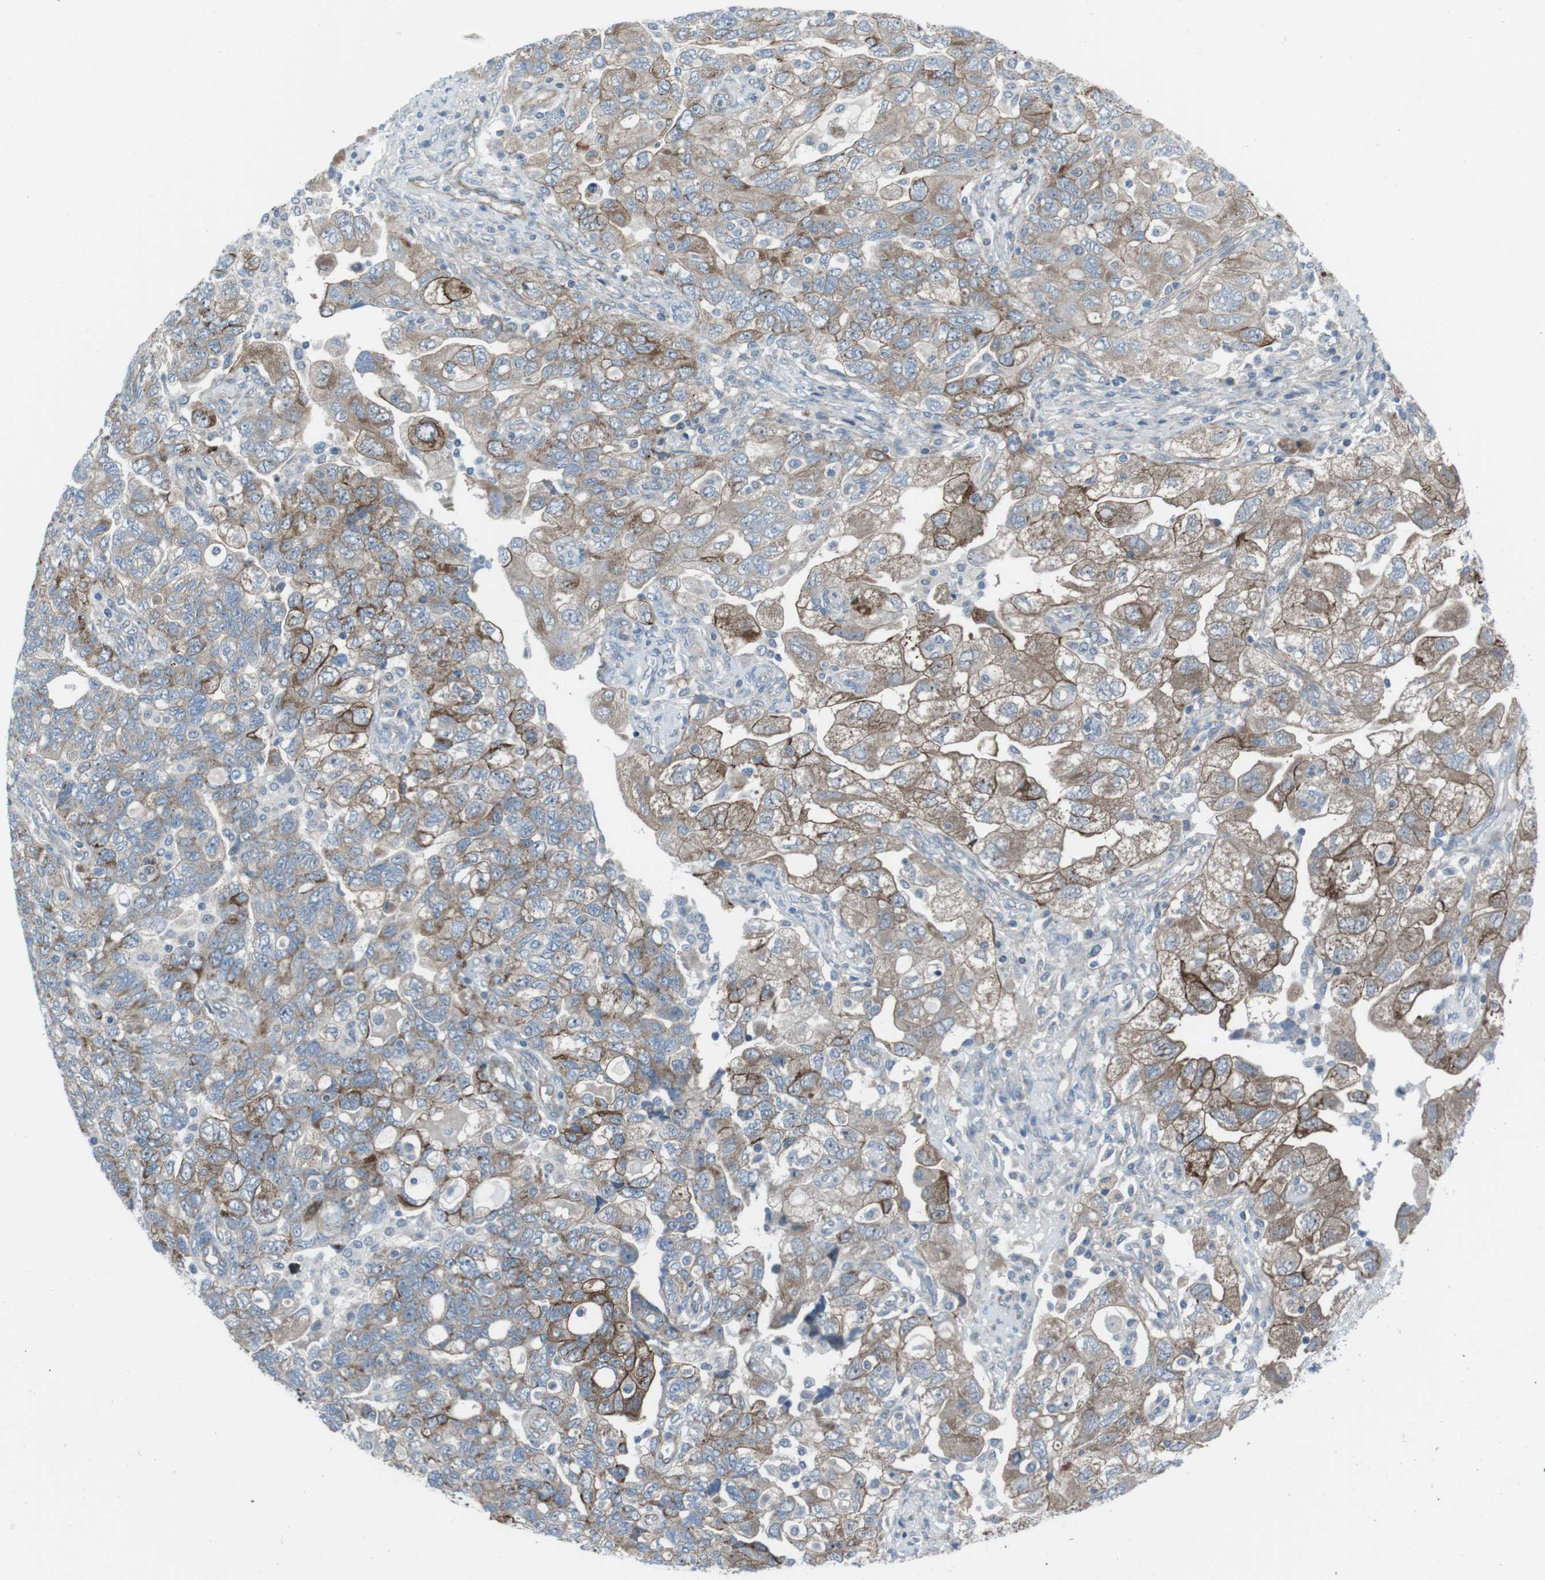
{"staining": {"intensity": "moderate", "quantity": "25%-75%", "location": "cytoplasmic/membranous"}, "tissue": "ovarian cancer", "cell_type": "Tumor cells", "image_type": "cancer", "snomed": [{"axis": "morphology", "description": "Carcinoma, NOS"}, {"axis": "morphology", "description": "Cystadenocarcinoma, serous, NOS"}, {"axis": "topography", "description": "Ovary"}], "caption": "Immunohistochemical staining of serous cystadenocarcinoma (ovarian) displays moderate cytoplasmic/membranous protein positivity in about 25%-75% of tumor cells.", "gene": "FAM174B", "patient": {"sex": "female", "age": 69}}